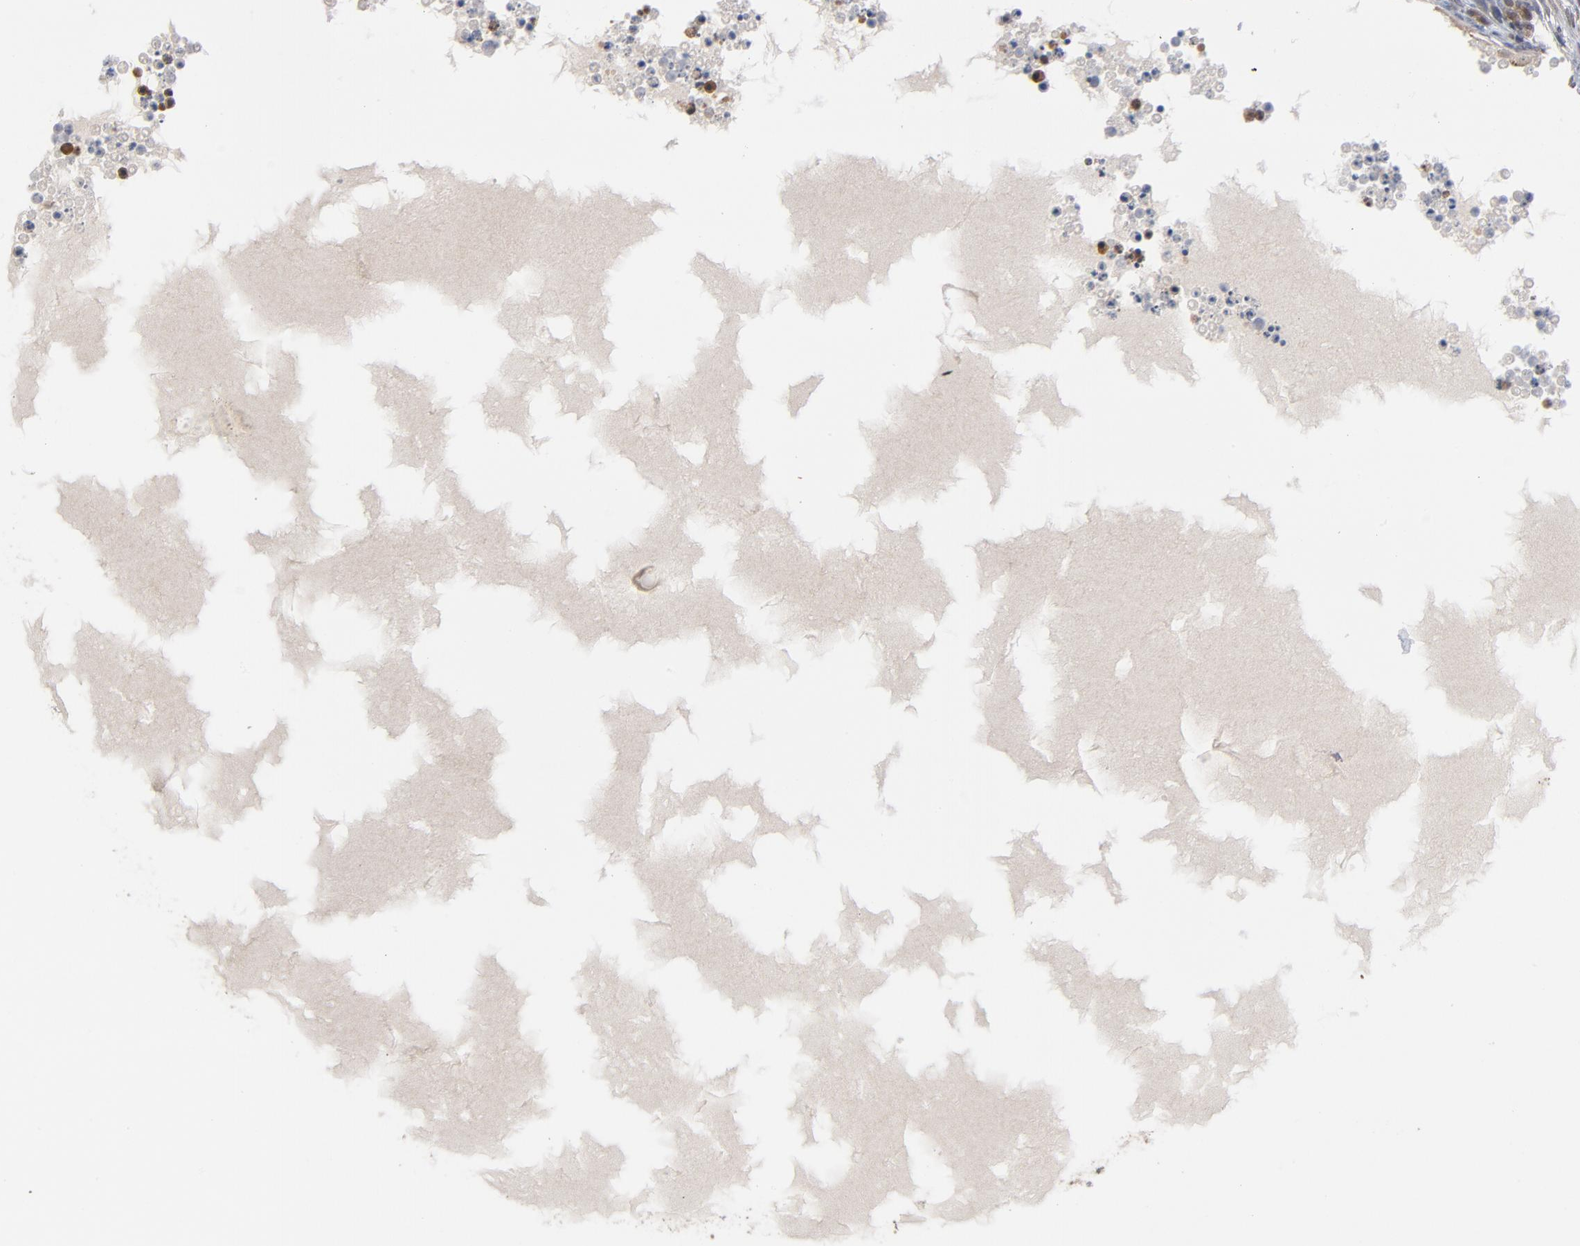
{"staining": {"intensity": "negative", "quantity": "none", "location": "none"}, "tissue": "ovary", "cell_type": "Follicle cells", "image_type": "normal", "snomed": [{"axis": "morphology", "description": "Normal tissue, NOS"}, {"axis": "topography", "description": "Ovary"}], "caption": "IHC photomicrograph of benign ovary stained for a protein (brown), which demonstrates no expression in follicle cells. The staining was performed using DAB (3,3'-diaminobenzidine) to visualize the protein expression in brown, while the nuclei were stained in blue with hematoxylin (Magnification: 20x).", "gene": "MIF", "patient": {"sex": "female", "age": 35}}